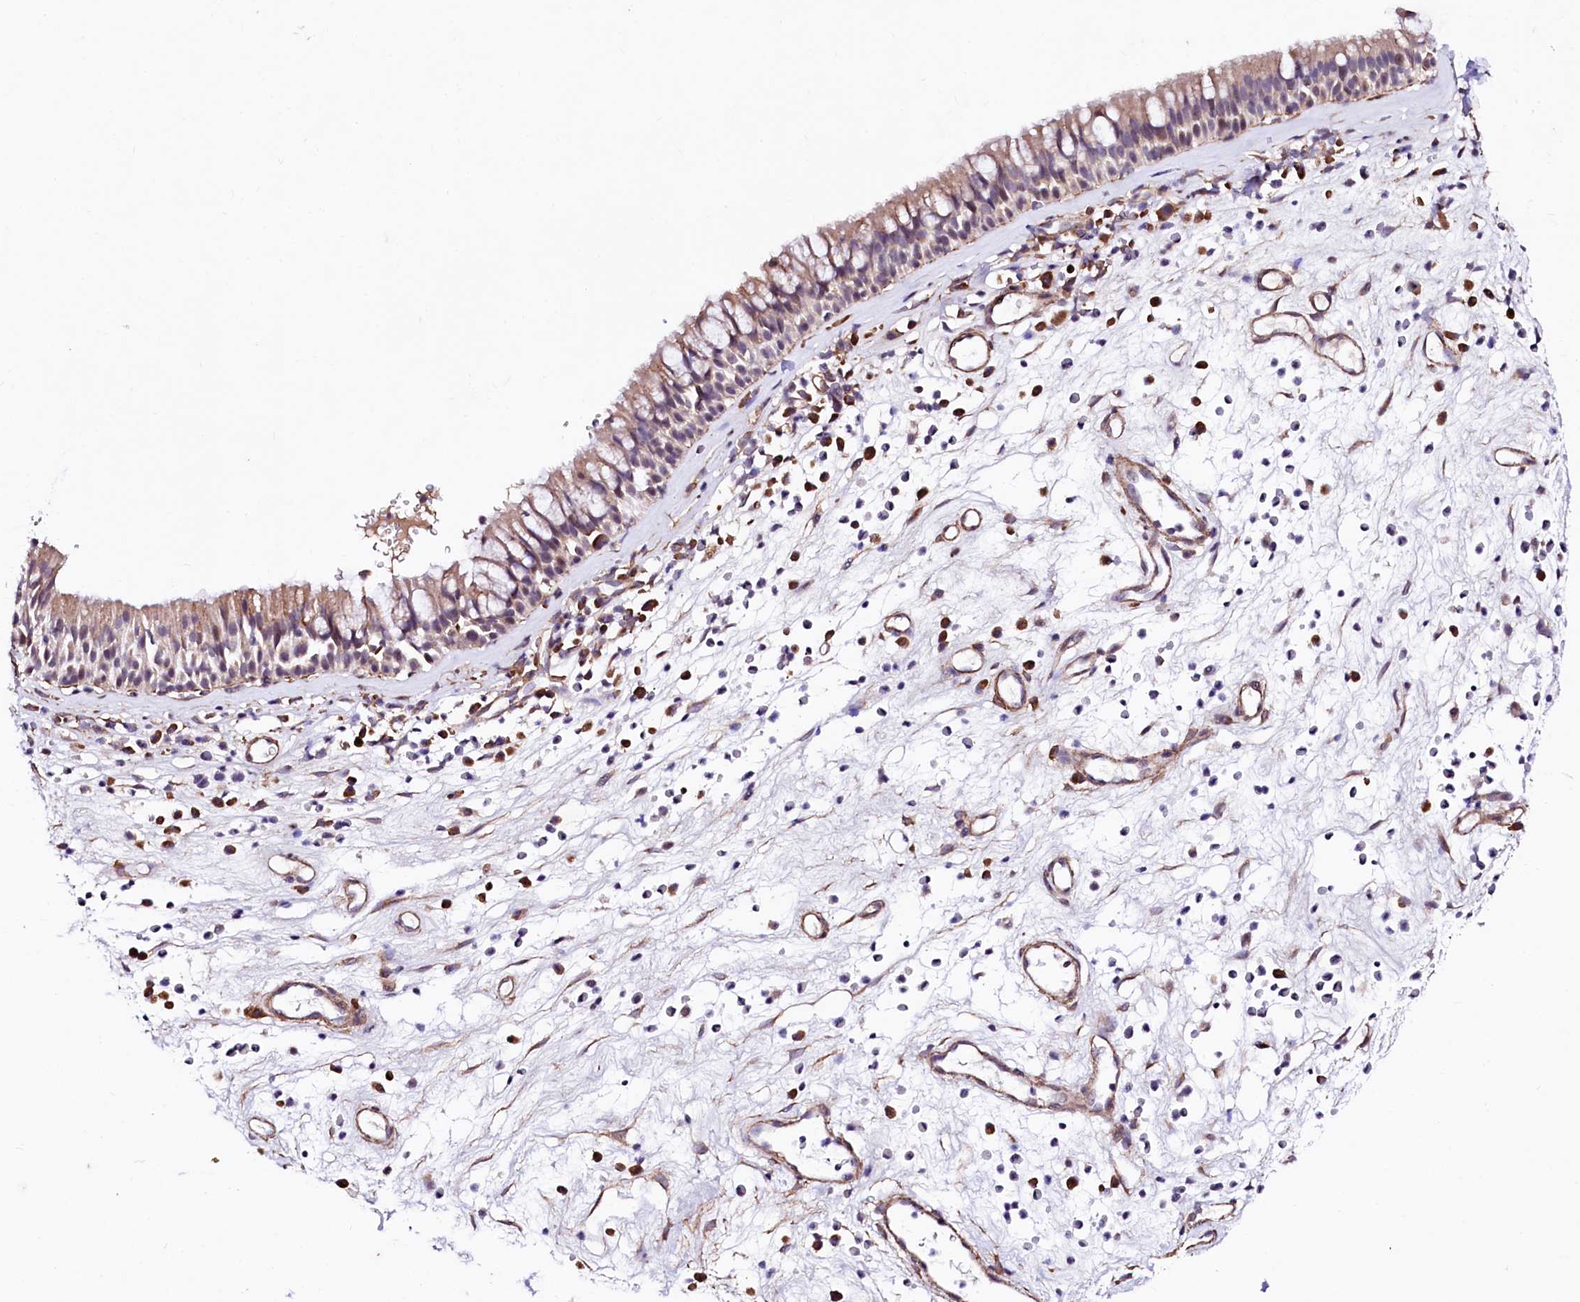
{"staining": {"intensity": "weak", "quantity": ">75%", "location": "cytoplasmic/membranous"}, "tissue": "nasopharynx", "cell_type": "Respiratory epithelial cells", "image_type": "normal", "snomed": [{"axis": "morphology", "description": "Normal tissue, NOS"}, {"axis": "morphology", "description": "Inflammation, NOS"}, {"axis": "morphology", "description": "Malignant melanoma, Metastatic site"}, {"axis": "topography", "description": "Nasopharynx"}], "caption": "Nasopharynx stained with a brown dye exhibits weak cytoplasmic/membranous positive positivity in approximately >75% of respiratory epithelial cells.", "gene": "GPR176", "patient": {"sex": "male", "age": 70}}